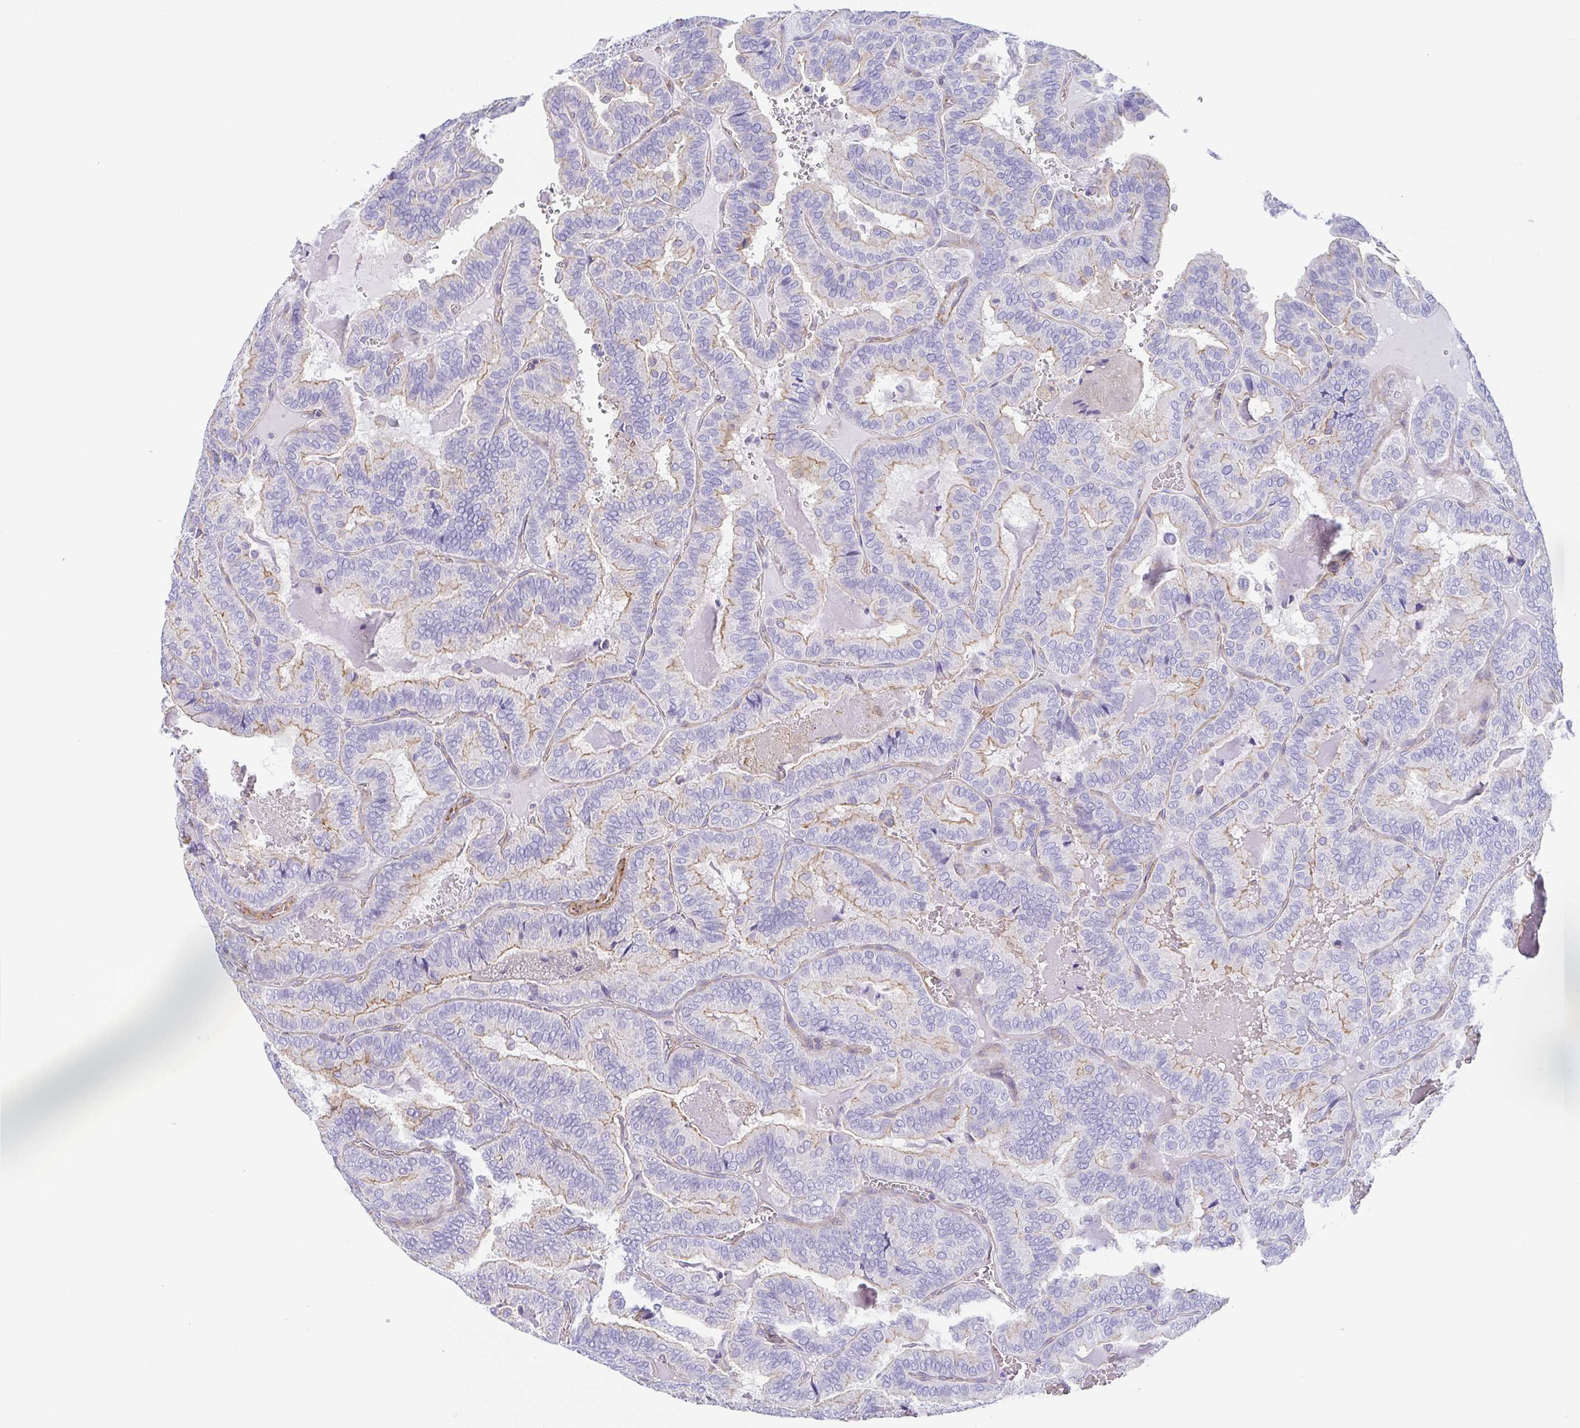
{"staining": {"intensity": "weak", "quantity": "<25%", "location": "cytoplasmic/membranous"}, "tissue": "thyroid cancer", "cell_type": "Tumor cells", "image_type": "cancer", "snomed": [{"axis": "morphology", "description": "Papillary adenocarcinoma, NOS"}, {"axis": "topography", "description": "Thyroid gland"}], "caption": "DAB immunohistochemical staining of thyroid papillary adenocarcinoma exhibits no significant expression in tumor cells.", "gene": "TRAM2", "patient": {"sex": "female", "age": 75}}